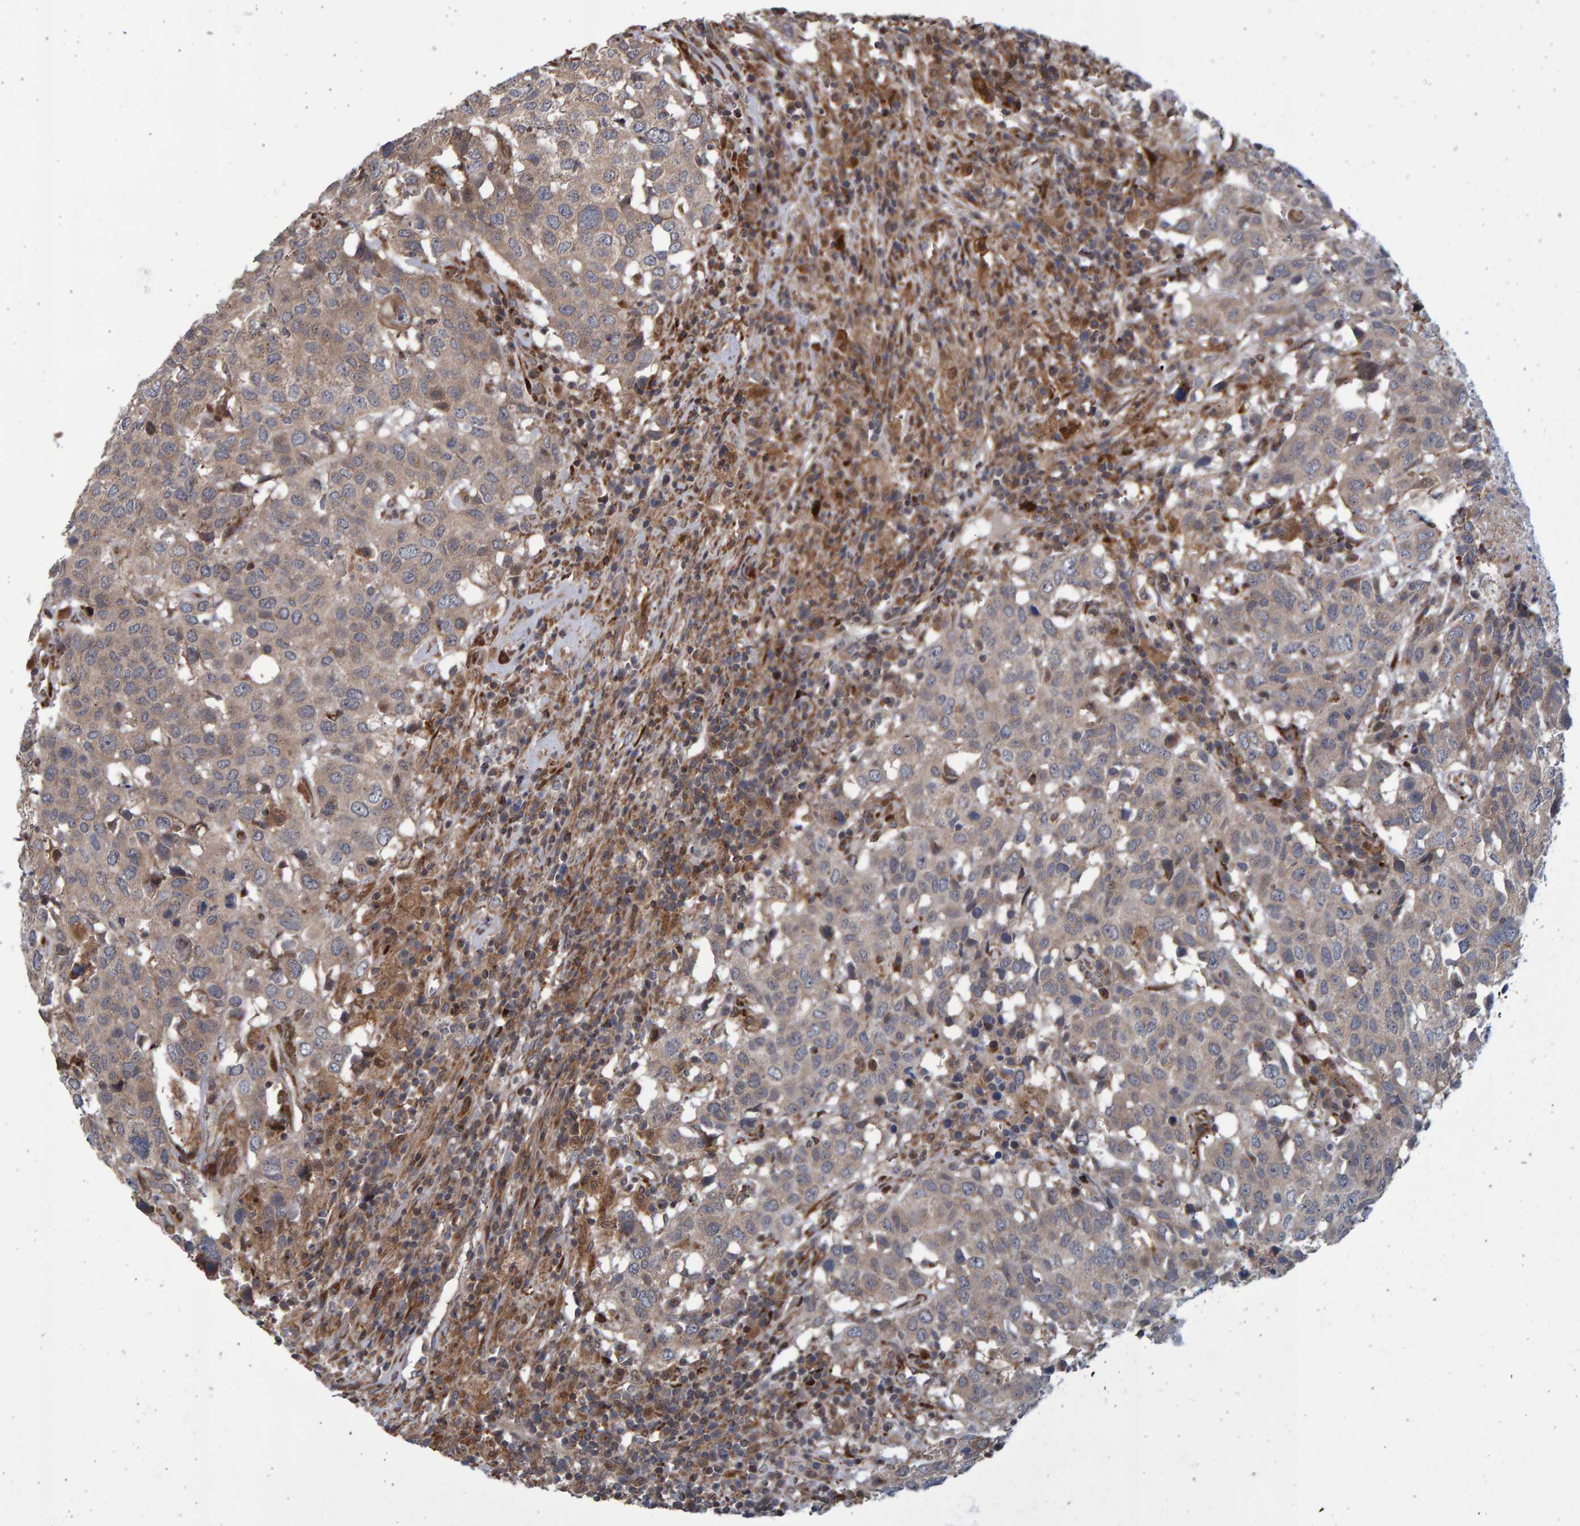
{"staining": {"intensity": "weak", "quantity": "<25%", "location": "cytoplasmic/membranous"}, "tissue": "head and neck cancer", "cell_type": "Tumor cells", "image_type": "cancer", "snomed": [{"axis": "morphology", "description": "Squamous cell carcinoma, NOS"}, {"axis": "topography", "description": "Head-Neck"}], "caption": "This is a image of immunohistochemistry (IHC) staining of head and neck squamous cell carcinoma, which shows no staining in tumor cells. Nuclei are stained in blue.", "gene": "LRBA", "patient": {"sex": "male", "age": 66}}